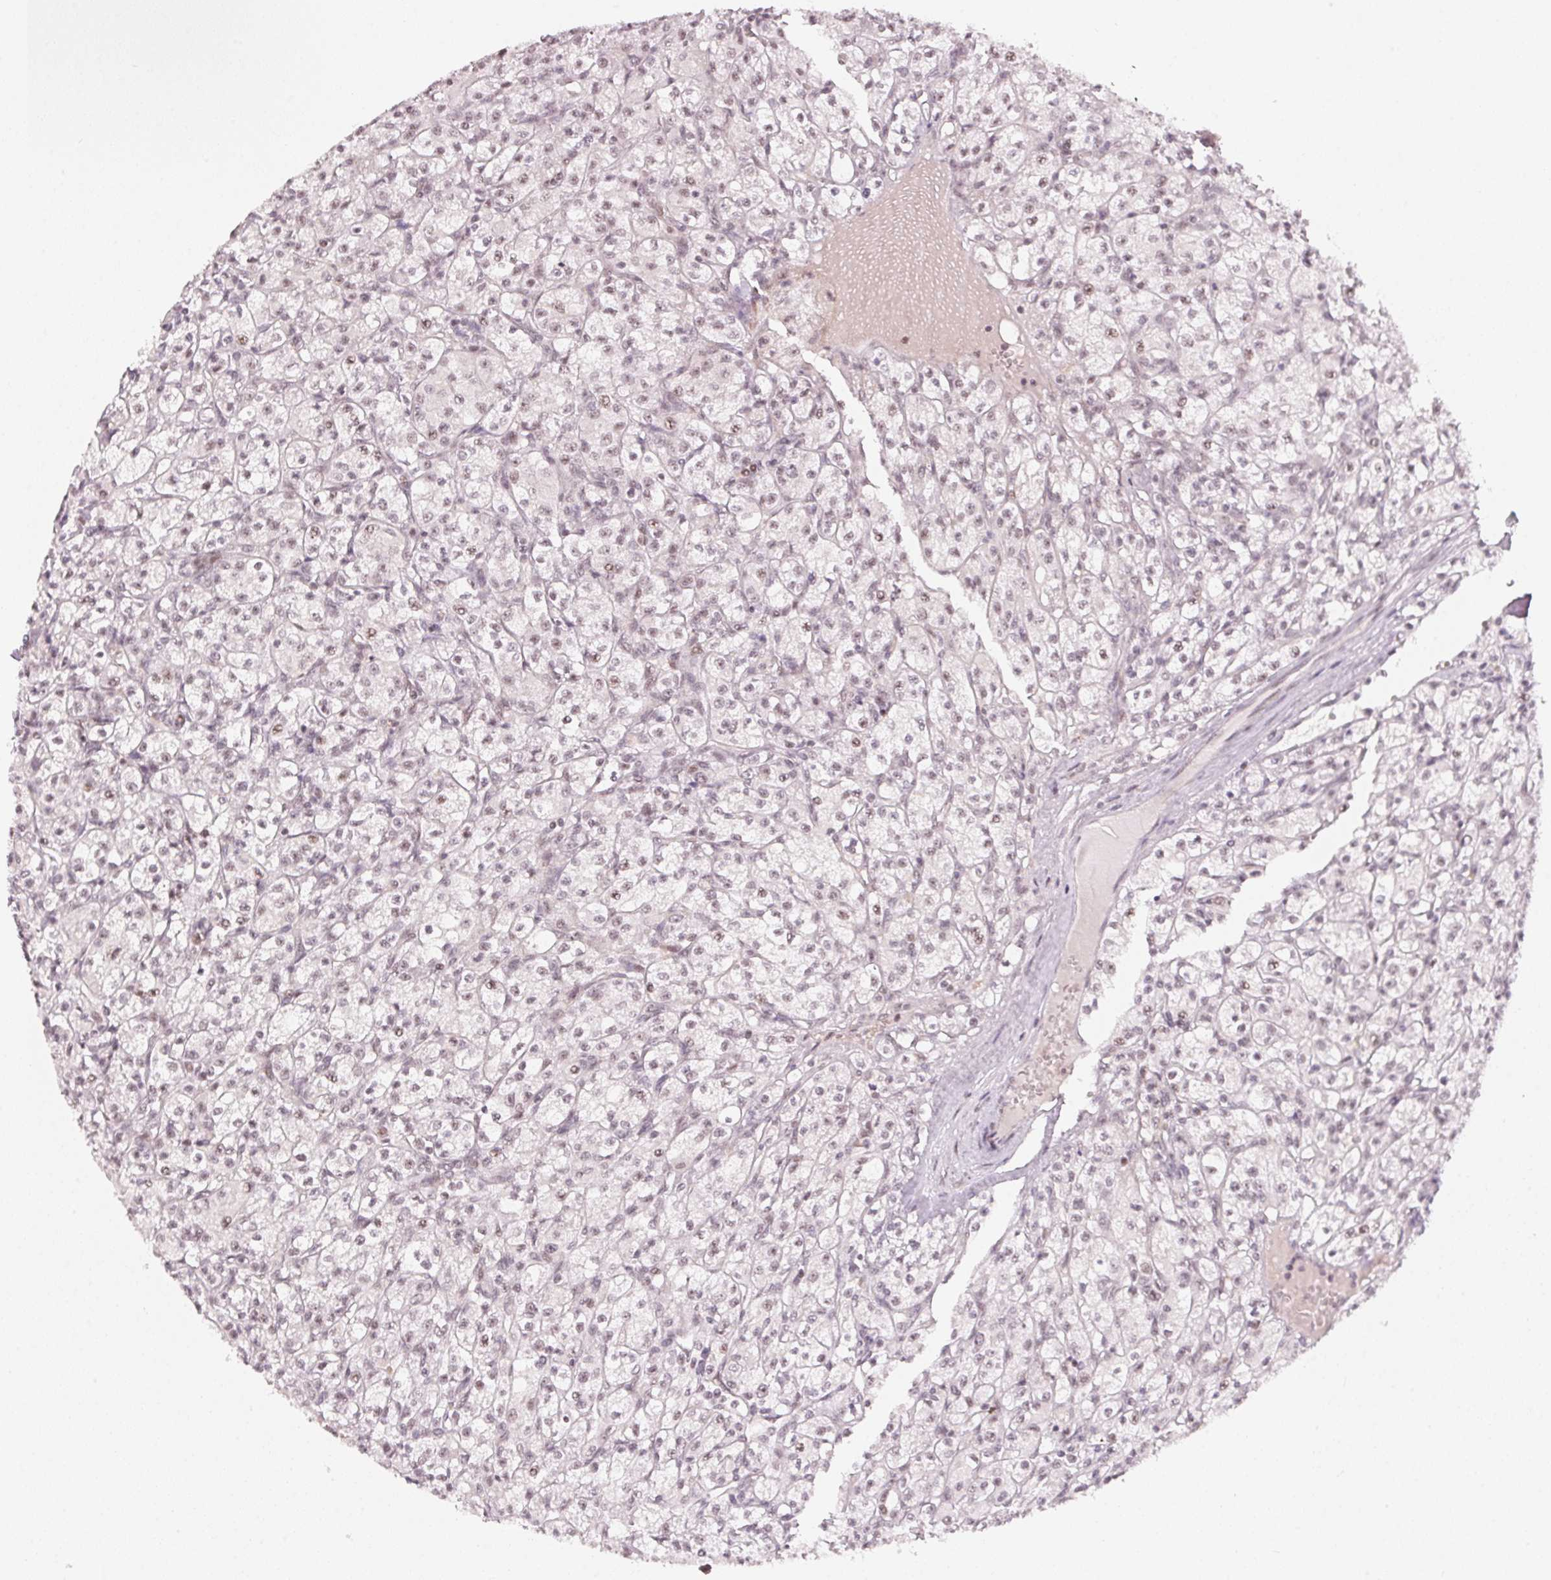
{"staining": {"intensity": "negative", "quantity": "none", "location": "none"}, "tissue": "renal cancer", "cell_type": "Tumor cells", "image_type": "cancer", "snomed": [{"axis": "morphology", "description": "Adenocarcinoma, NOS"}, {"axis": "topography", "description": "Kidney"}], "caption": "A high-resolution micrograph shows IHC staining of adenocarcinoma (renal), which displays no significant expression in tumor cells.", "gene": "KAT6A", "patient": {"sex": "female", "age": 70}}